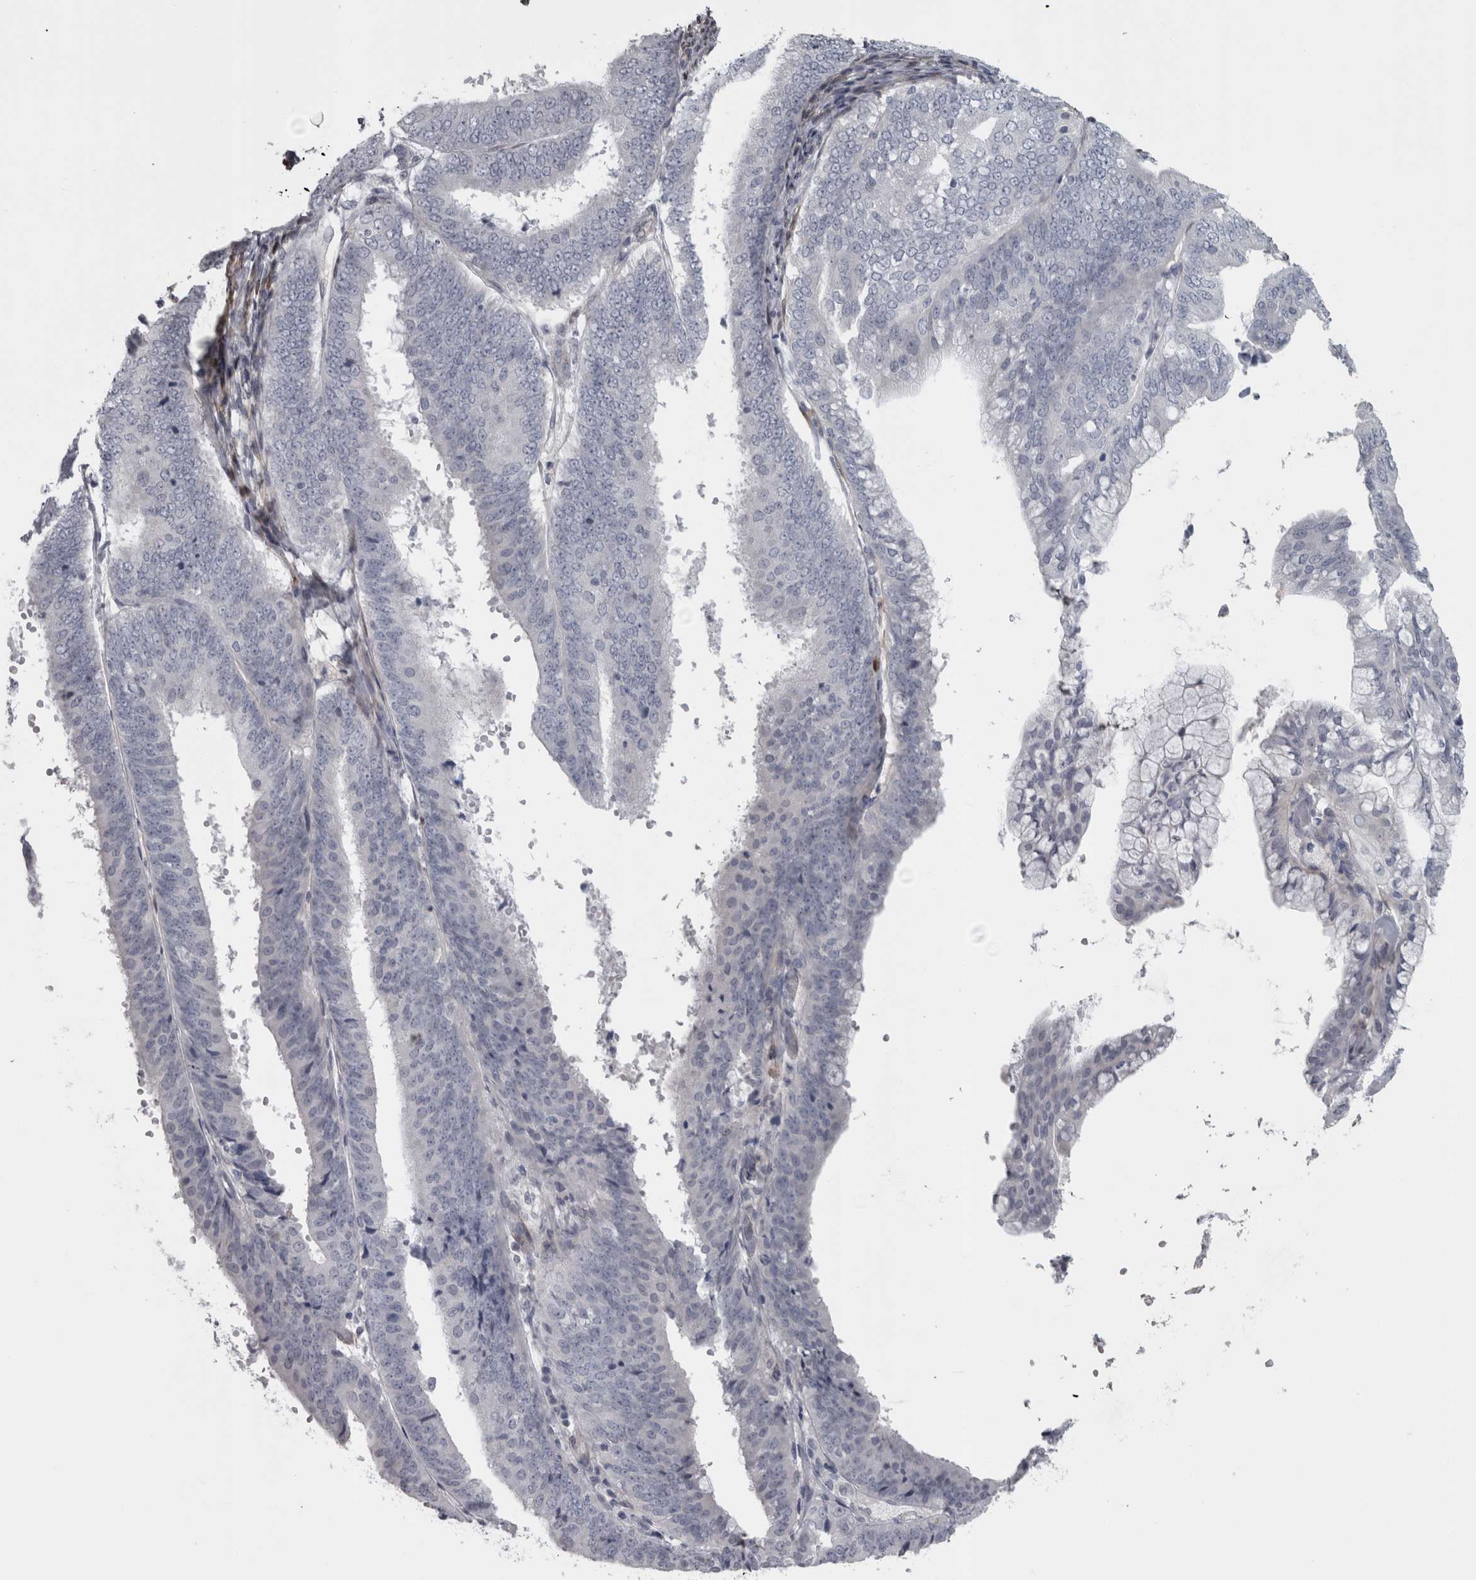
{"staining": {"intensity": "negative", "quantity": "none", "location": "none"}, "tissue": "endometrial cancer", "cell_type": "Tumor cells", "image_type": "cancer", "snomed": [{"axis": "morphology", "description": "Adenocarcinoma, NOS"}, {"axis": "topography", "description": "Endometrium"}], "caption": "IHC histopathology image of human adenocarcinoma (endometrial) stained for a protein (brown), which displays no expression in tumor cells.", "gene": "PPP1R12B", "patient": {"sex": "female", "age": 63}}